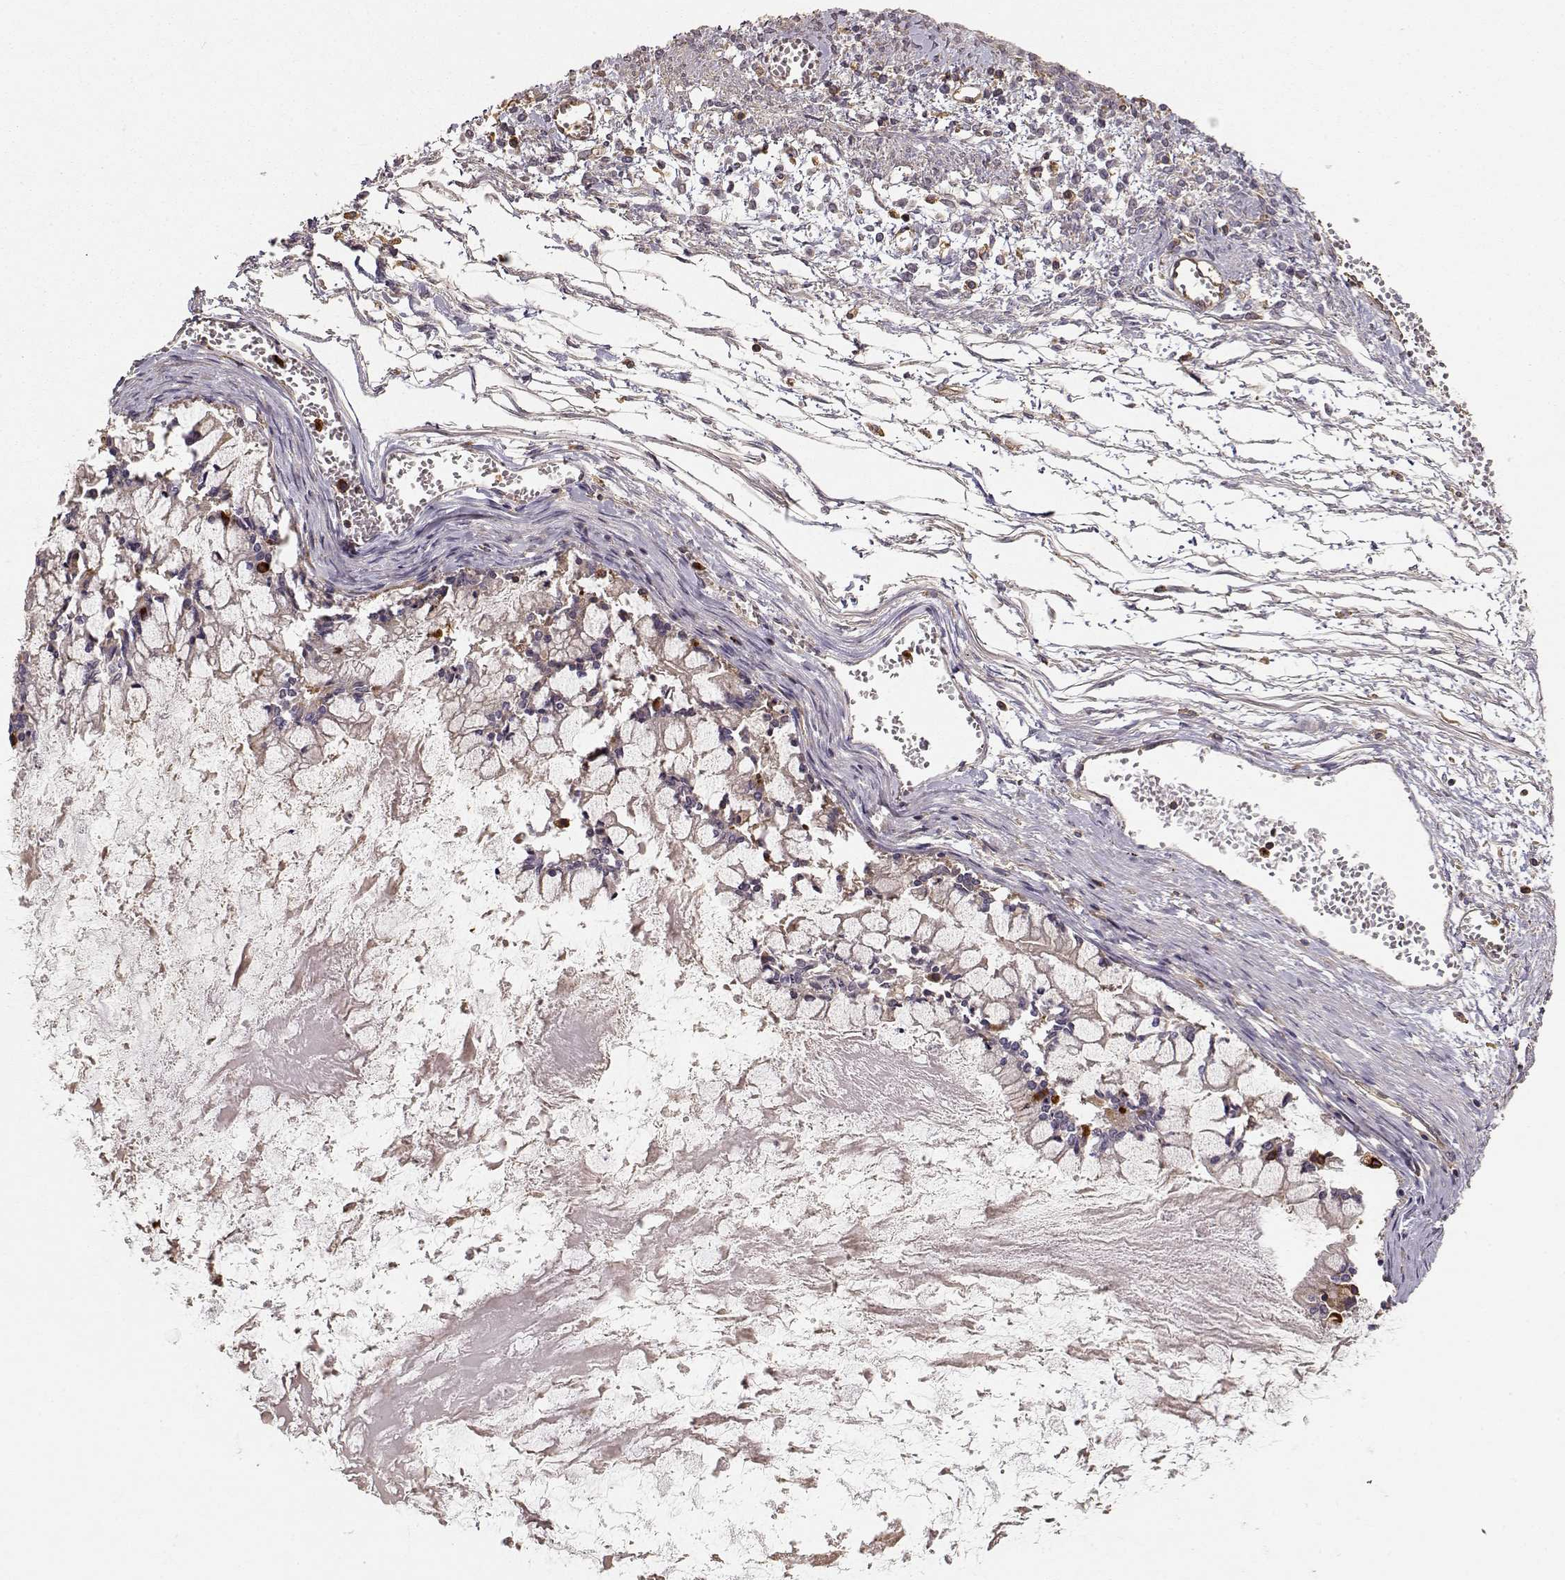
{"staining": {"intensity": "negative", "quantity": "none", "location": "none"}, "tissue": "ovarian cancer", "cell_type": "Tumor cells", "image_type": "cancer", "snomed": [{"axis": "morphology", "description": "Cystadenocarcinoma, mucinous, NOS"}, {"axis": "topography", "description": "Ovary"}], "caption": "This image is of ovarian cancer stained with immunohistochemistry to label a protein in brown with the nuclei are counter-stained blue. There is no staining in tumor cells.", "gene": "ARHGEF2", "patient": {"sex": "female", "age": 67}}